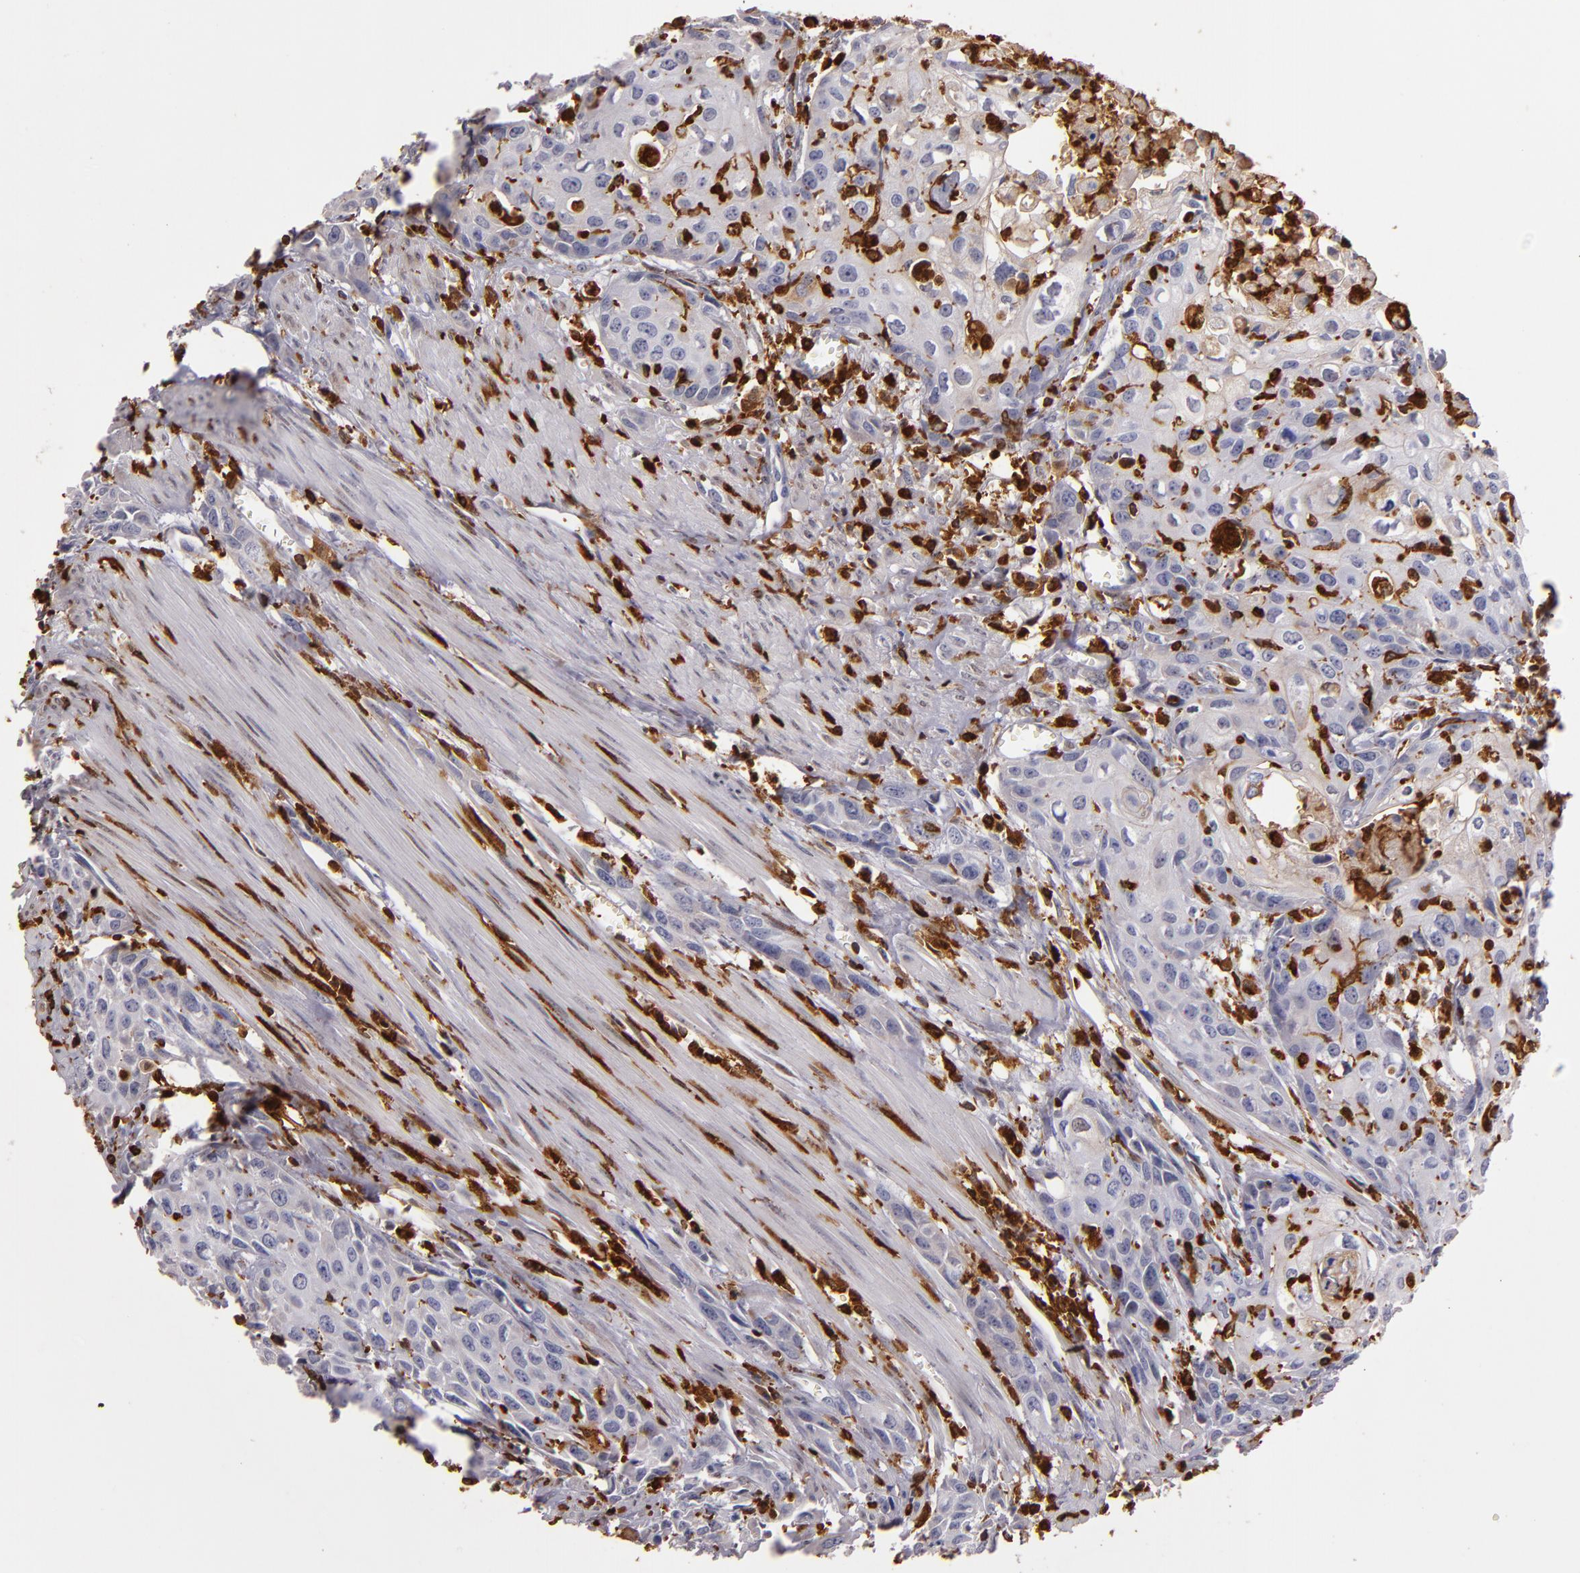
{"staining": {"intensity": "weak", "quantity": "<25%", "location": "cytoplasmic/membranous"}, "tissue": "urothelial cancer", "cell_type": "Tumor cells", "image_type": "cancer", "snomed": [{"axis": "morphology", "description": "Urothelial carcinoma, High grade"}, {"axis": "topography", "description": "Urinary bladder"}], "caption": "Tumor cells show no significant protein expression in urothelial cancer.", "gene": "WAS", "patient": {"sex": "male", "age": 54}}